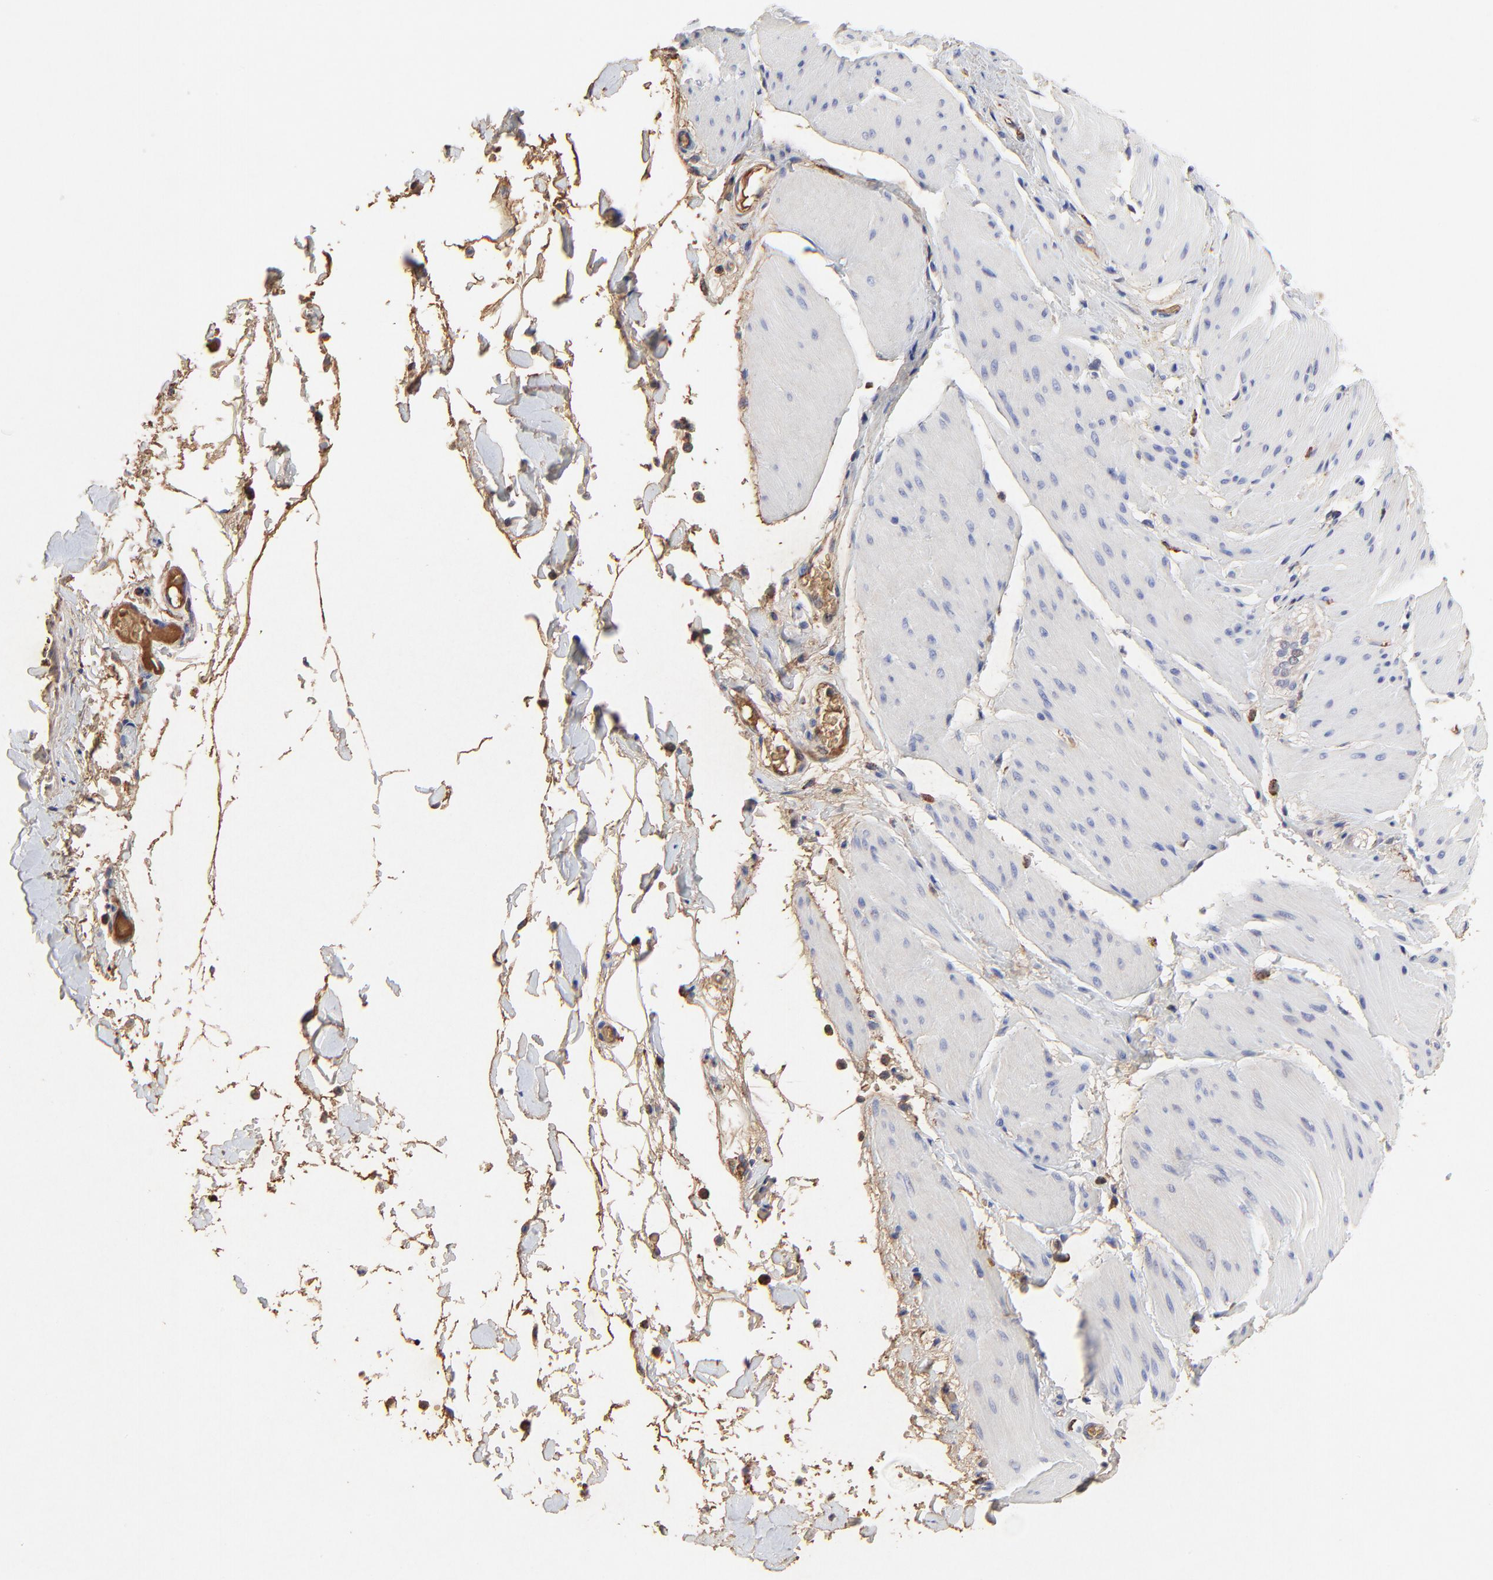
{"staining": {"intensity": "negative", "quantity": "none", "location": "none"}, "tissue": "smooth muscle", "cell_type": "Smooth muscle cells", "image_type": "normal", "snomed": [{"axis": "morphology", "description": "Normal tissue, NOS"}, {"axis": "topography", "description": "Smooth muscle"}, {"axis": "topography", "description": "Colon"}], "caption": "This is an immunohistochemistry image of unremarkable human smooth muscle. There is no positivity in smooth muscle cells.", "gene": "PAG1", "patient": {"sex": "male", "age": 67}}